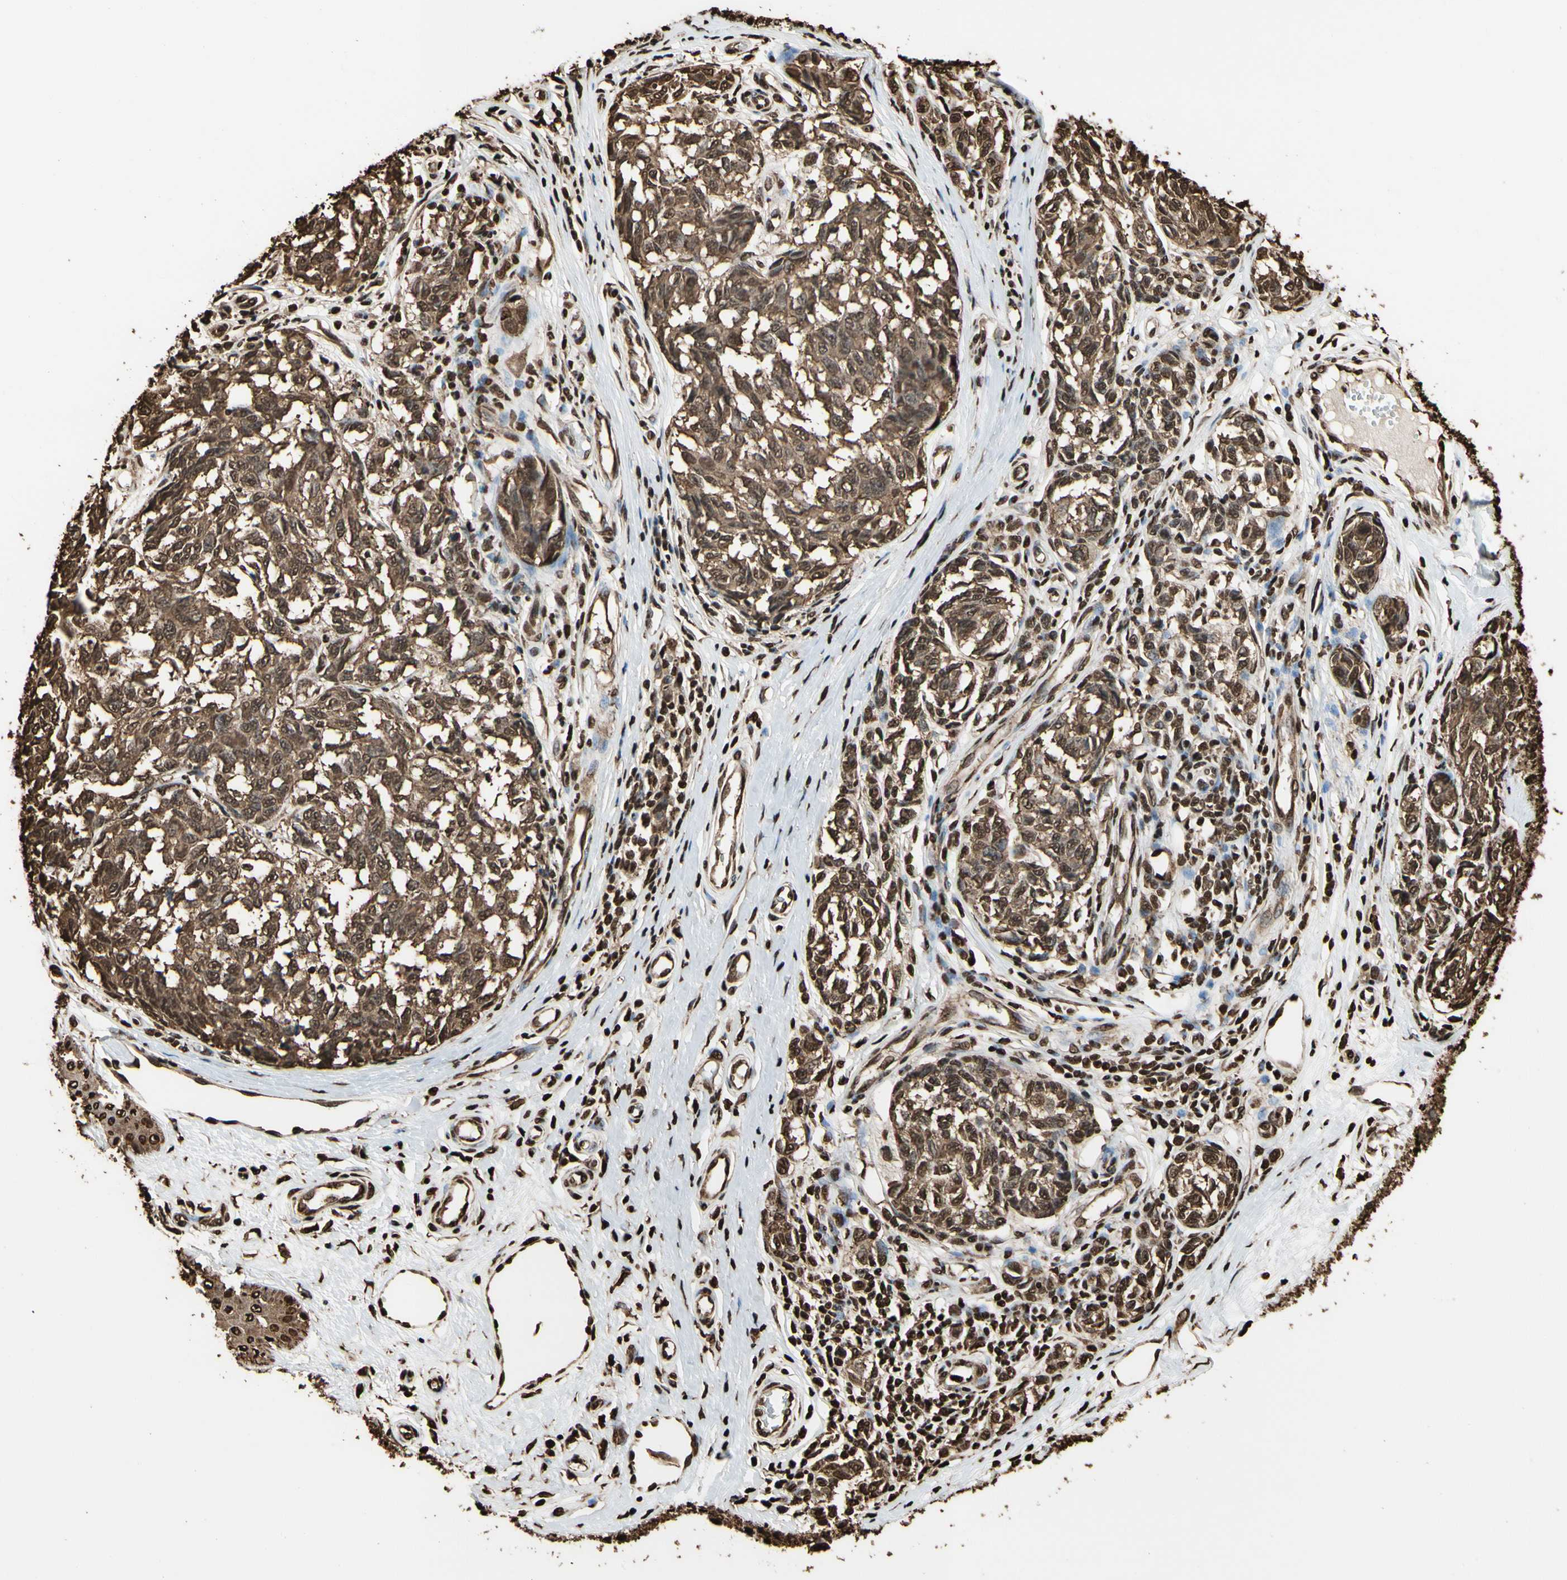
{"staining": {"intensity": "strong", "quantity": ">75%", "location": "cytoplasmic/membranous,nuclear"}, "tissue": "melanoma", "cell_type": "Tumor cells", "image_type": "cancer", "snomed": [{"axis": "morphology", "description": "Malignant melanoma, NOS"}, {"axis": "topography", "description": "Skin"}], "caption": "Immunohistochemical staining of human malignant melanoma demonstrates high levels of strong cytoplasmic/membranous and nuclear protein expression in about >75% of tumor cells.", "gene": "HNRNPK", "patient": {"sex": "female", "age": 64}}